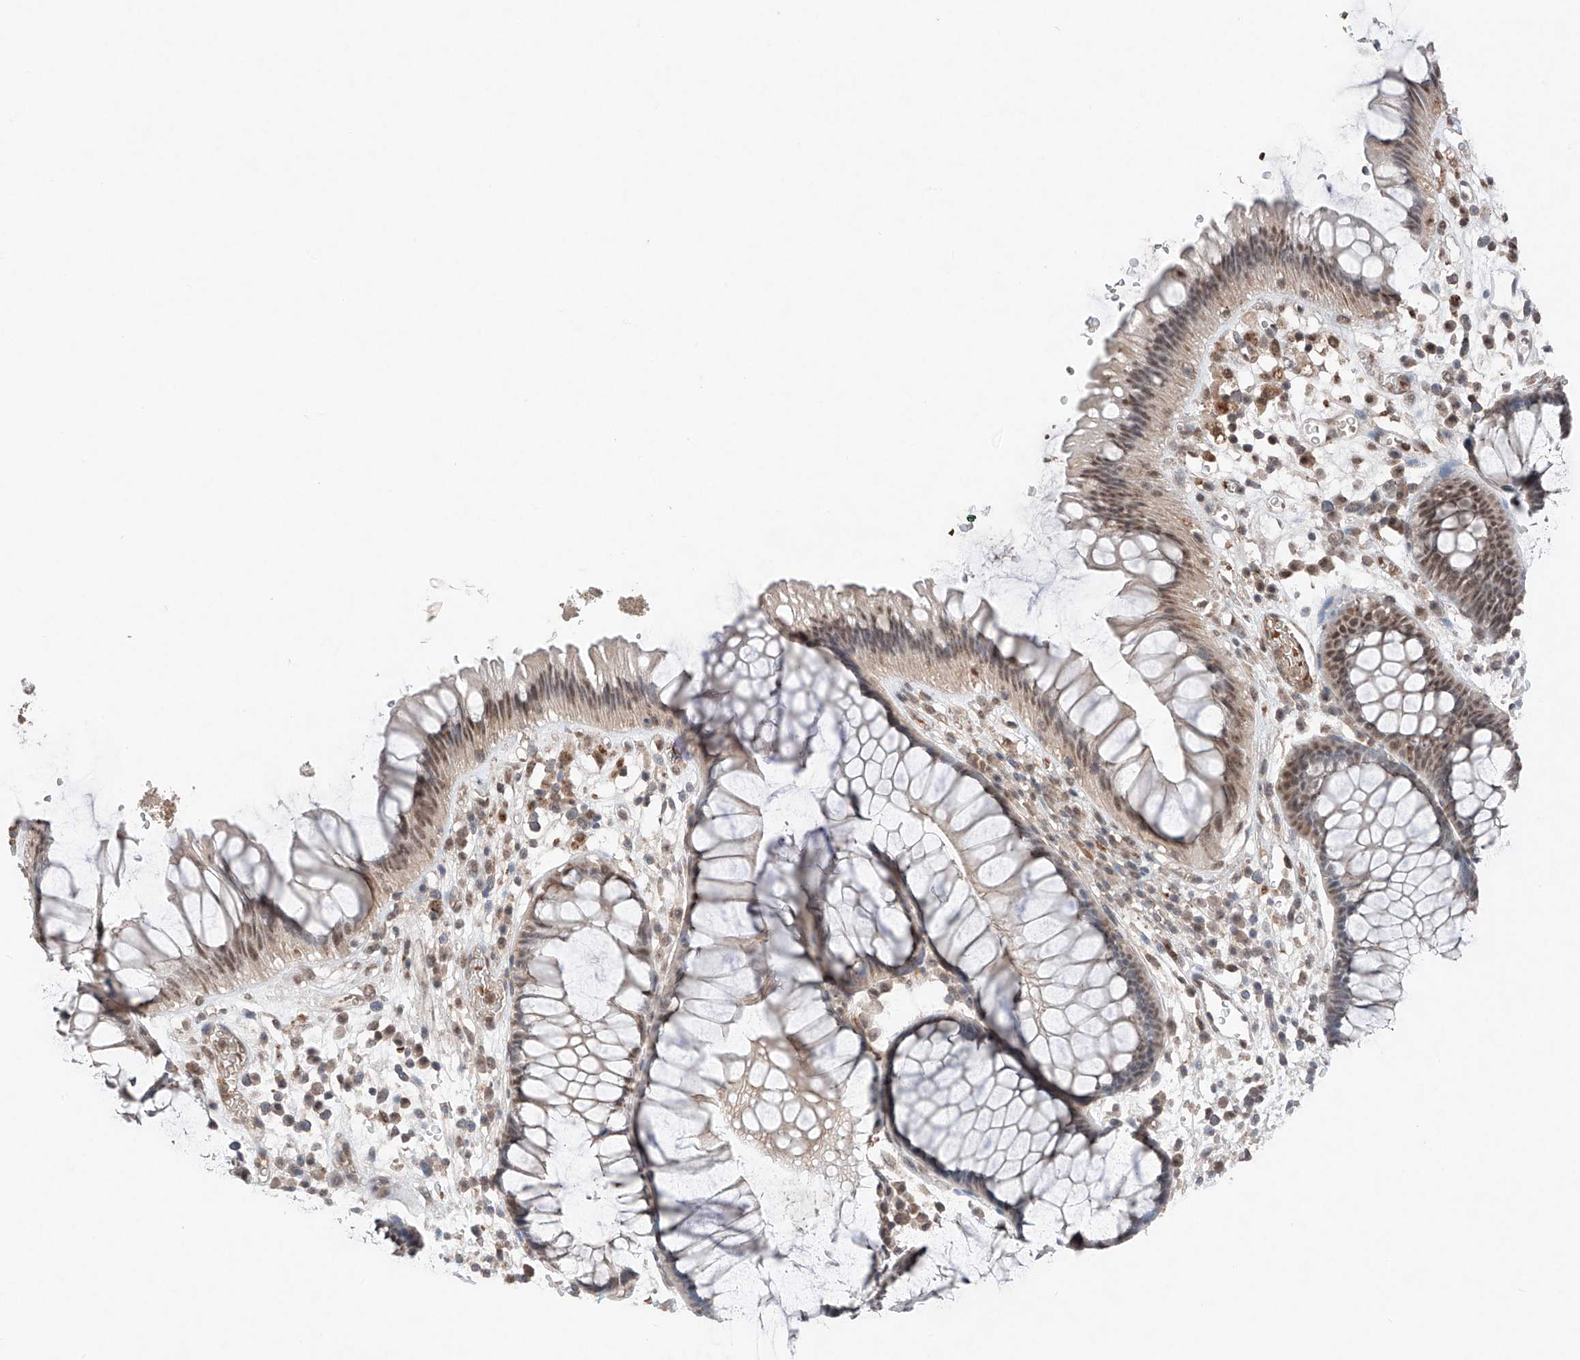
{"staining": {"intensity": "moderate", "quantity": "25%-75%", "location": "nuclear"}, "tissue": "rectum", "cell_type": "Glandular cells", "image_type": "normal", "snomed": [{"axis": "morphology", "description": "Normal tissue, NOS"}, {"axis": "topography", "description": "Rectum"}], "caption": "Immunohistochemistry of normal rectum reveals medium levels of moderate nuclear positivity in about 25%-75% of glandular cells. (DAB IHC, brown staining for protein, blue staining for nuclei).", "gene": "TBX4", "patient": {"sex": "male", "age": 51}}